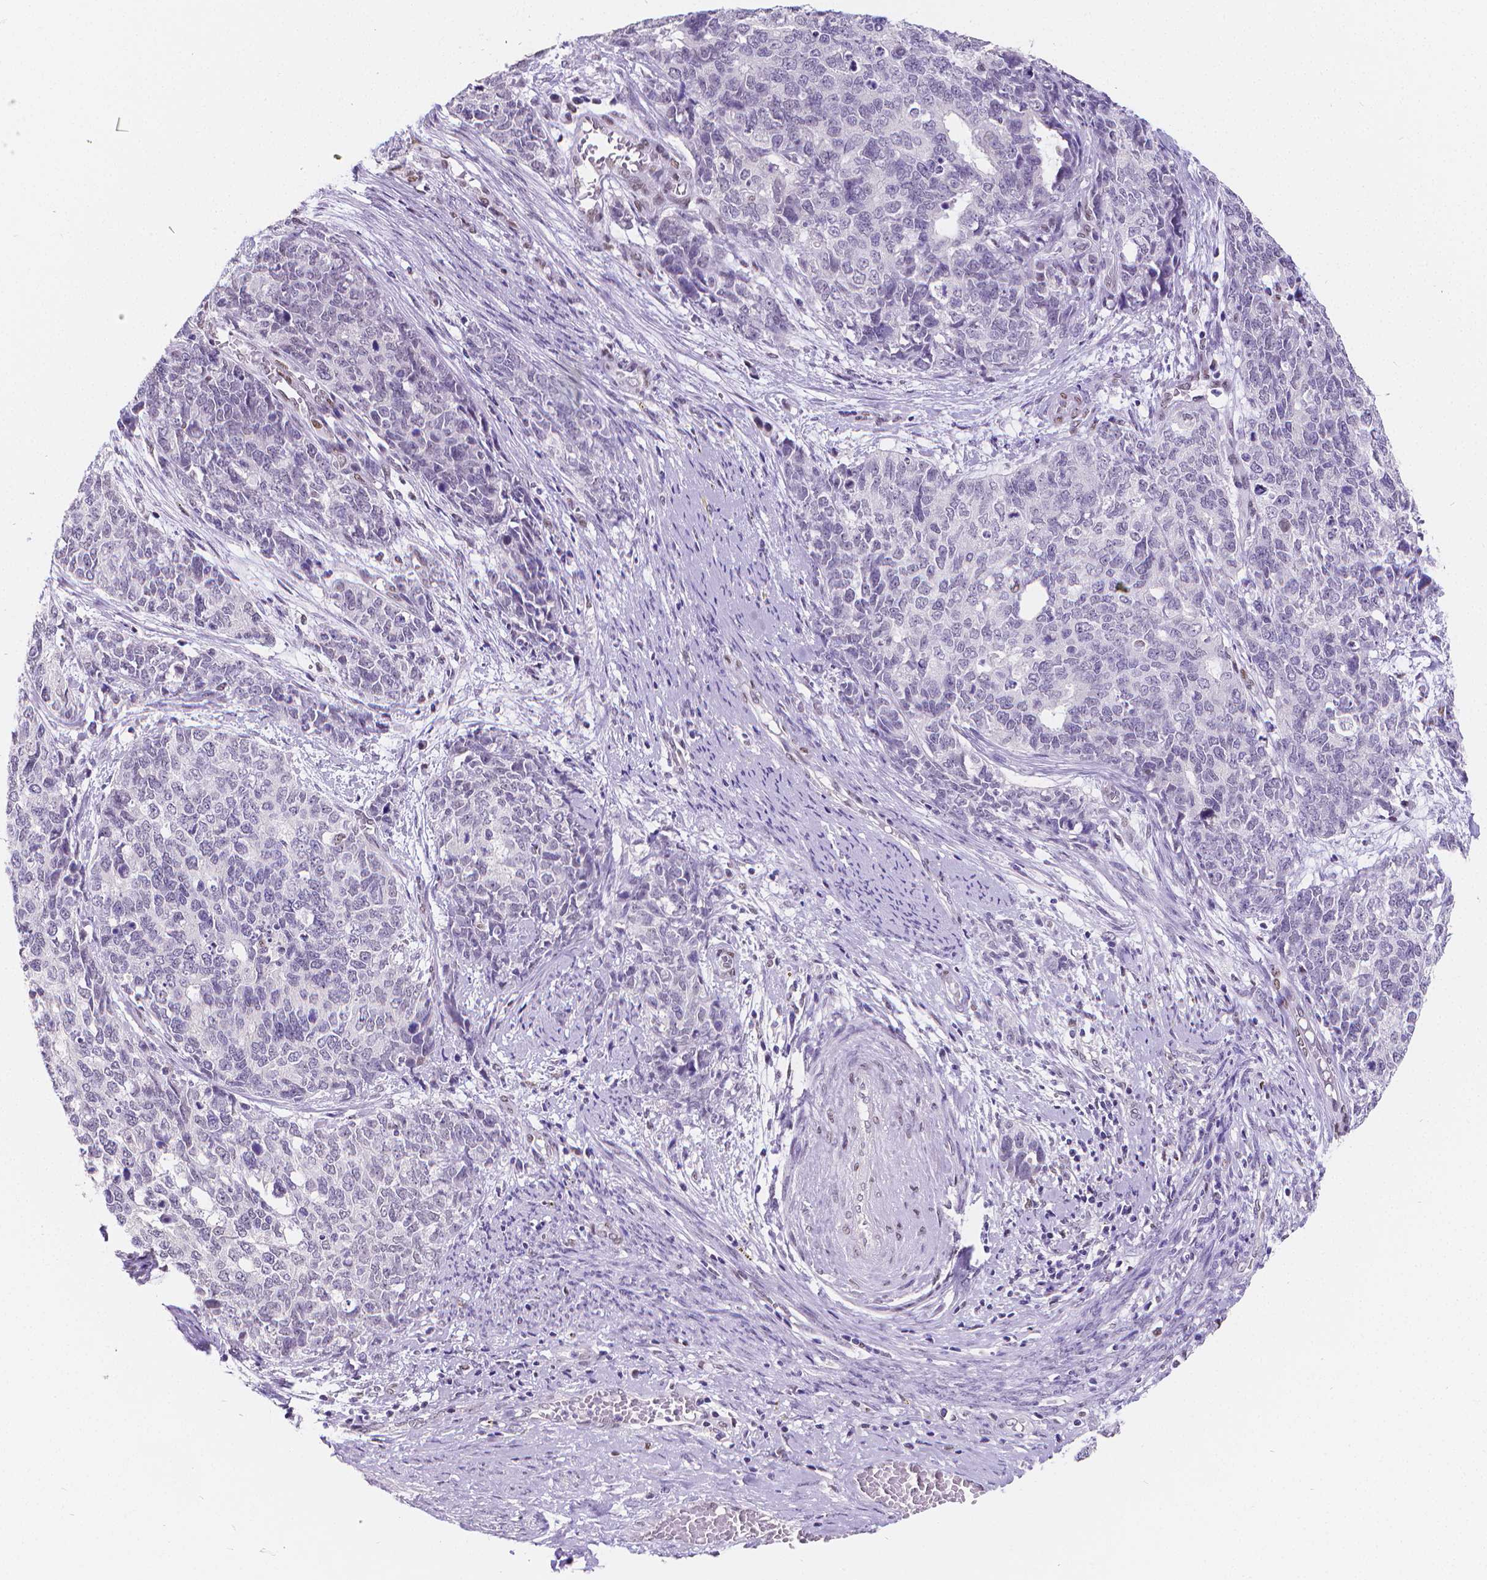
{"staining": {"intensity": "negative", "quantity": "none", "location": "none"}, "tissue": "cervical cancer", "cell_type": "Tumor cells", "image_type": "cancer", "snomed": [{"axis": "morphology", "description": "Squamous cell carcinoma, NOS"}, {"axis": "topography", "description": "Cervix"}], "caption": "The image demonstrates no significant positivity in tumor cells of cervical squamous cell carcinoma.", "gene": "MEF2C", "patient": {"sex": "female", "age": 63}}